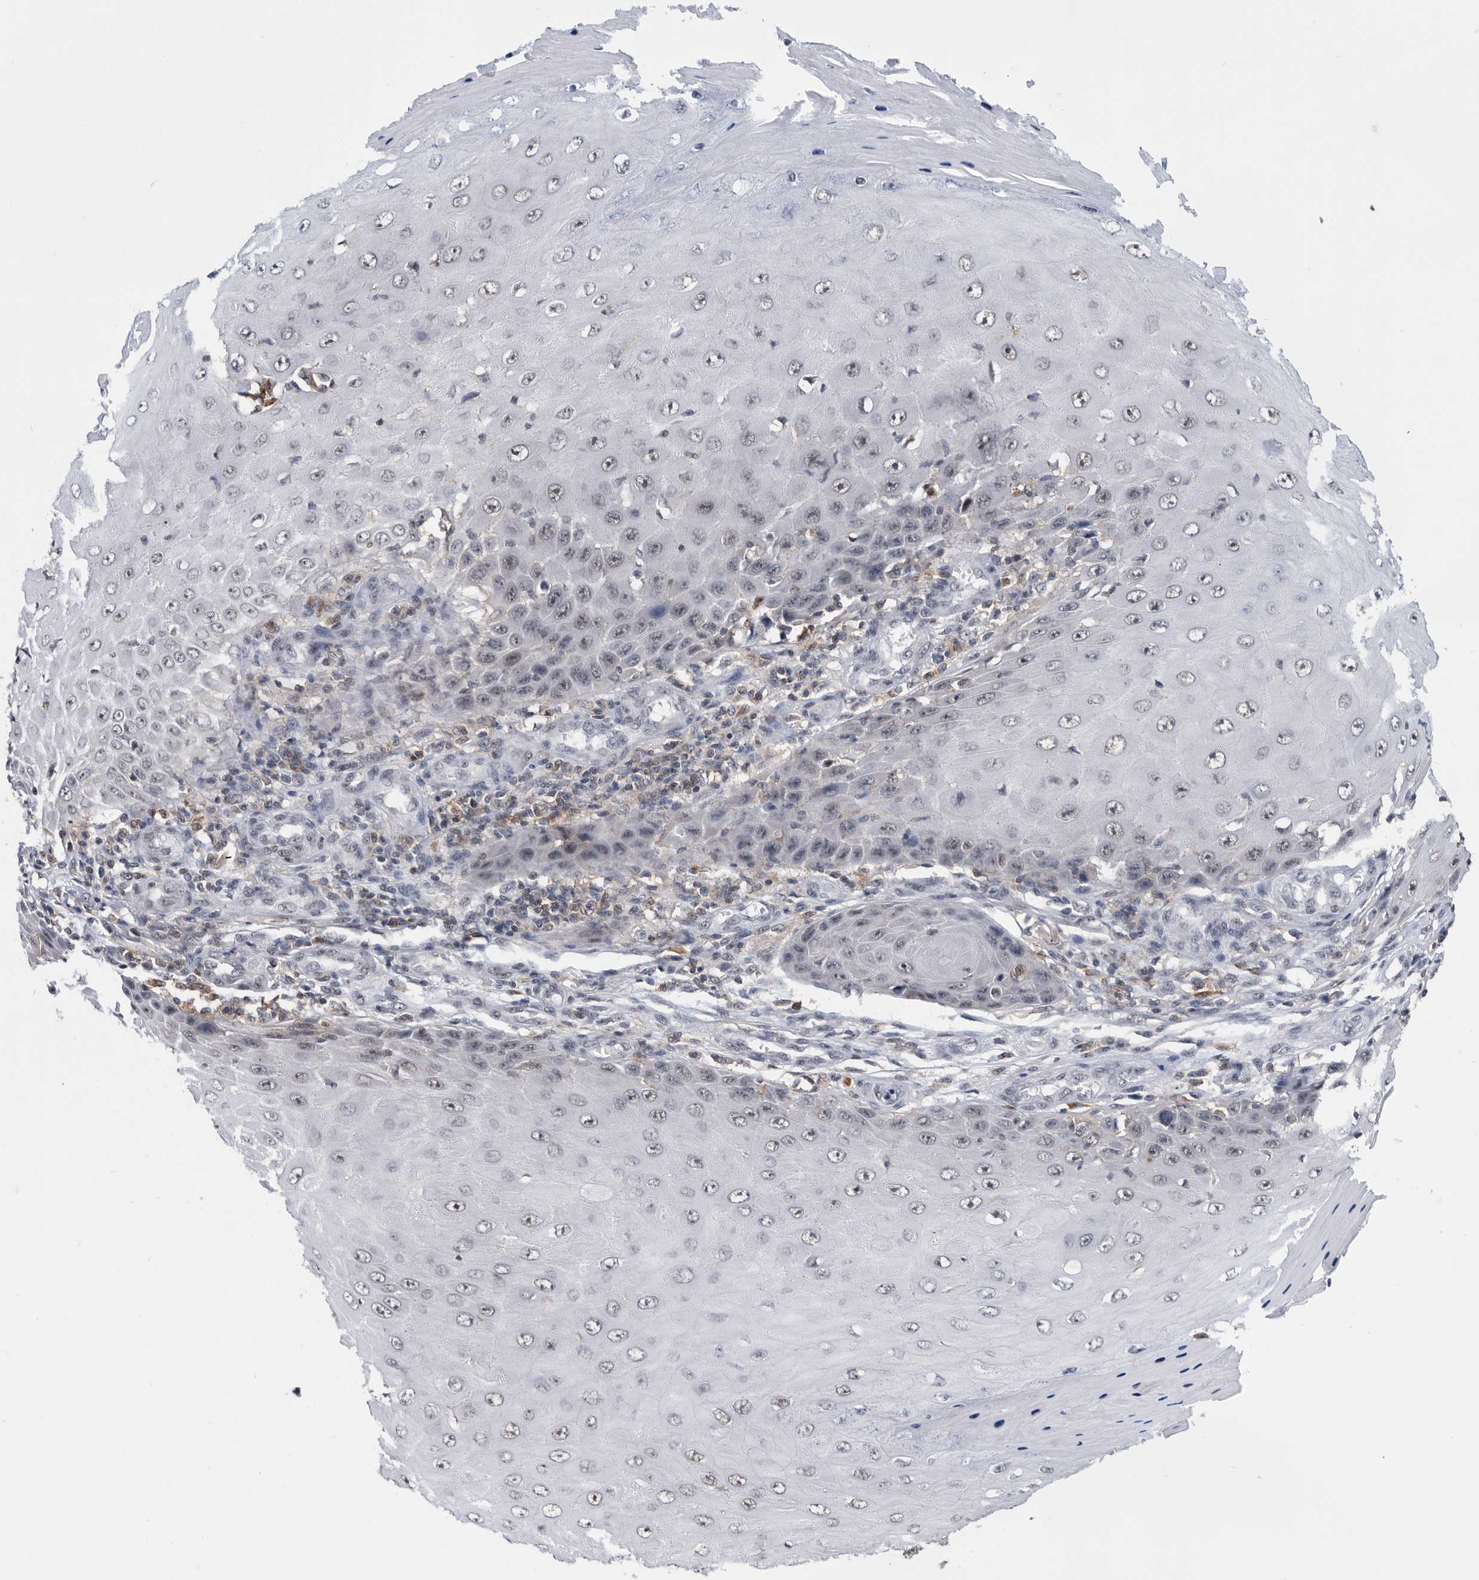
{"staining": {"intensity": "weak", "quantity": "<25%", "location": "nuclear"}, "tissue": "skin cancer", "cell_type": "Tumor cells", "image_type": "cancer", "snomed": [{"axis": "morphology", "description": "Squamous cell carcinoma, NOS"}, {"axis": "topography", "description": "Skin"}], "caption": "This is a image of immunohistochemistry staining of skin cancer, which shows no staining in tumor cells.", "gene": "ZNF260", "patient": {"sex": "female", "age": 73}}